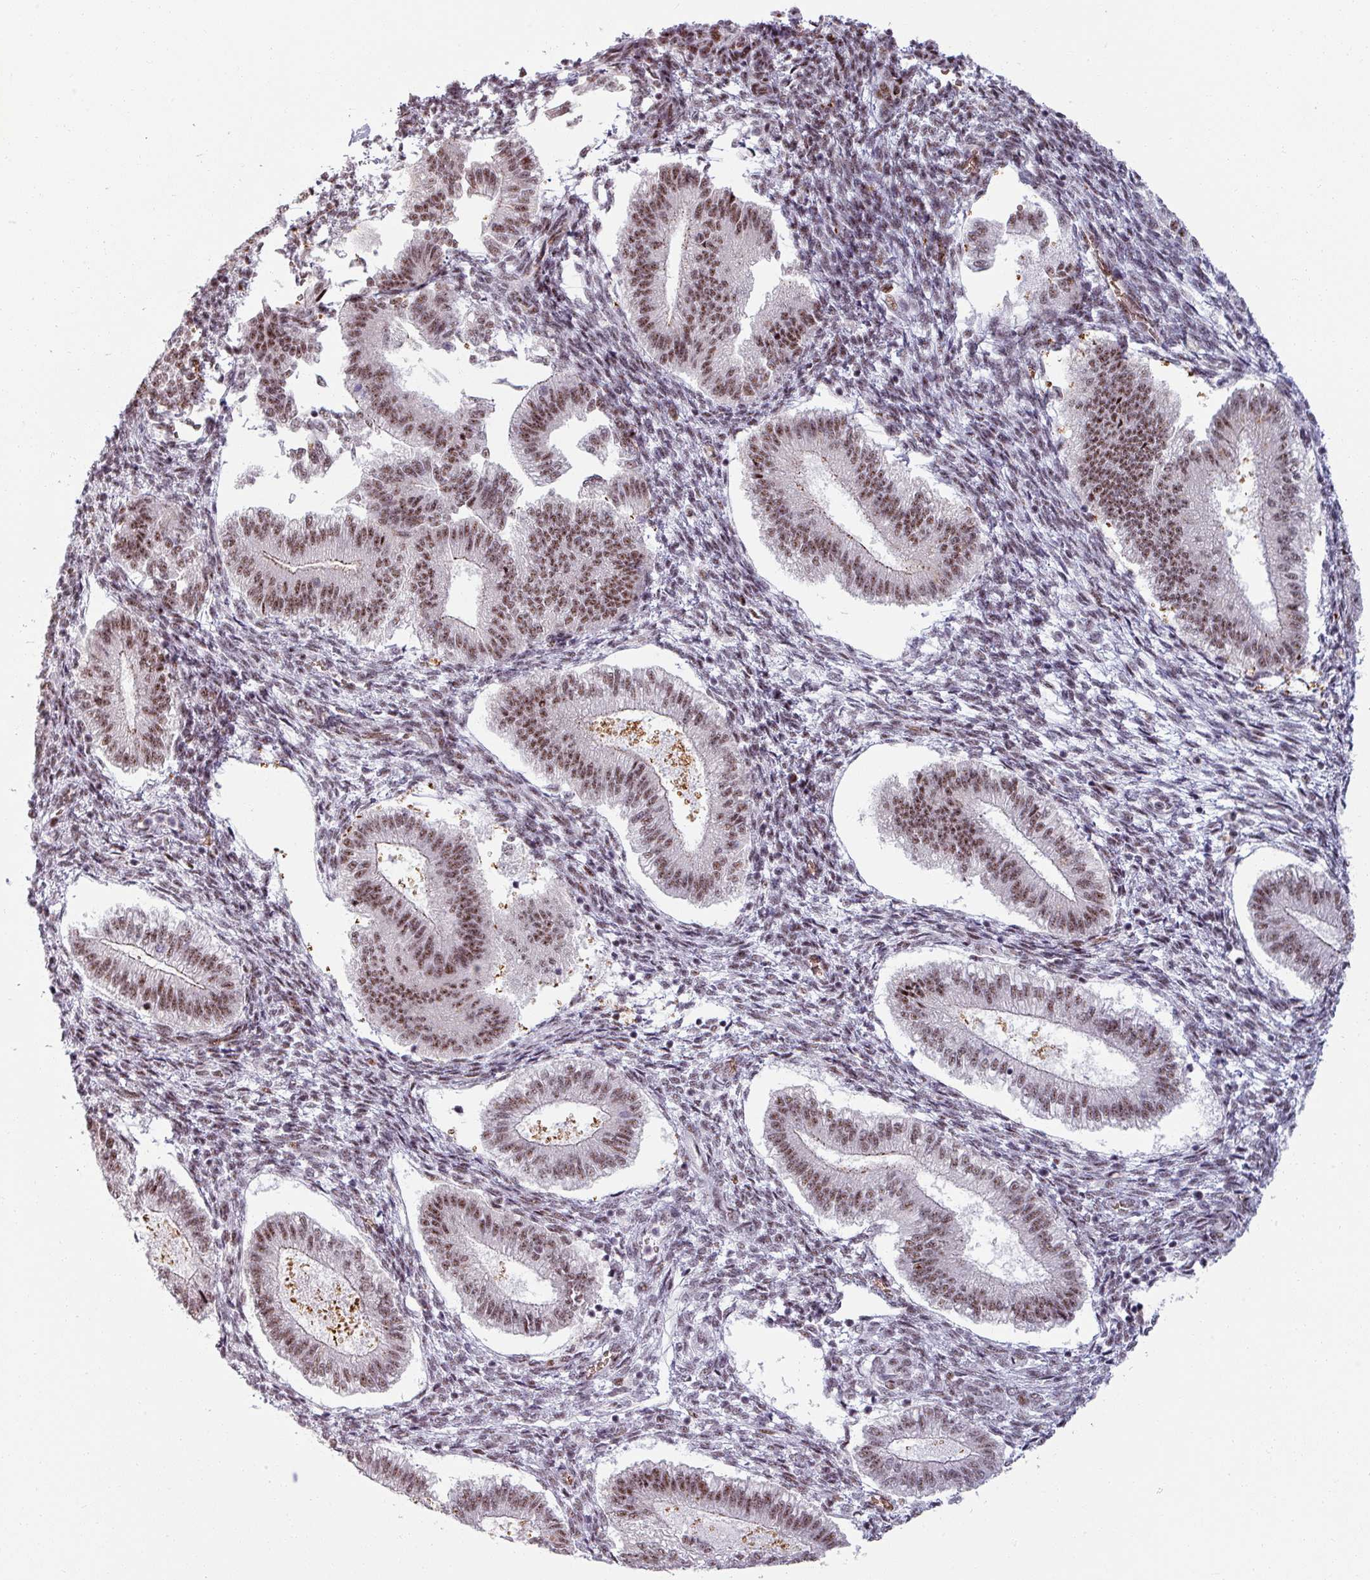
{"staining": {"intensity": "moderate", "quantity": "25%-75%", "location": "nuclear"}, "tissue": "endometrium", "cell_type": "Cells in endometrial stroma", "image_type": "normal", "snomed": [{"axis": "morphology", "description": "Normal tissue, NOS"}, {"axis": "topography", "description": "Endometrium"}], "caption": "Benign endometrium displays moderate nuclear expression in approximately 25%-75% of cells in endometrial stroma.", "gene": "NCOR1", "patient": {"sex": "female", "age": 25}}